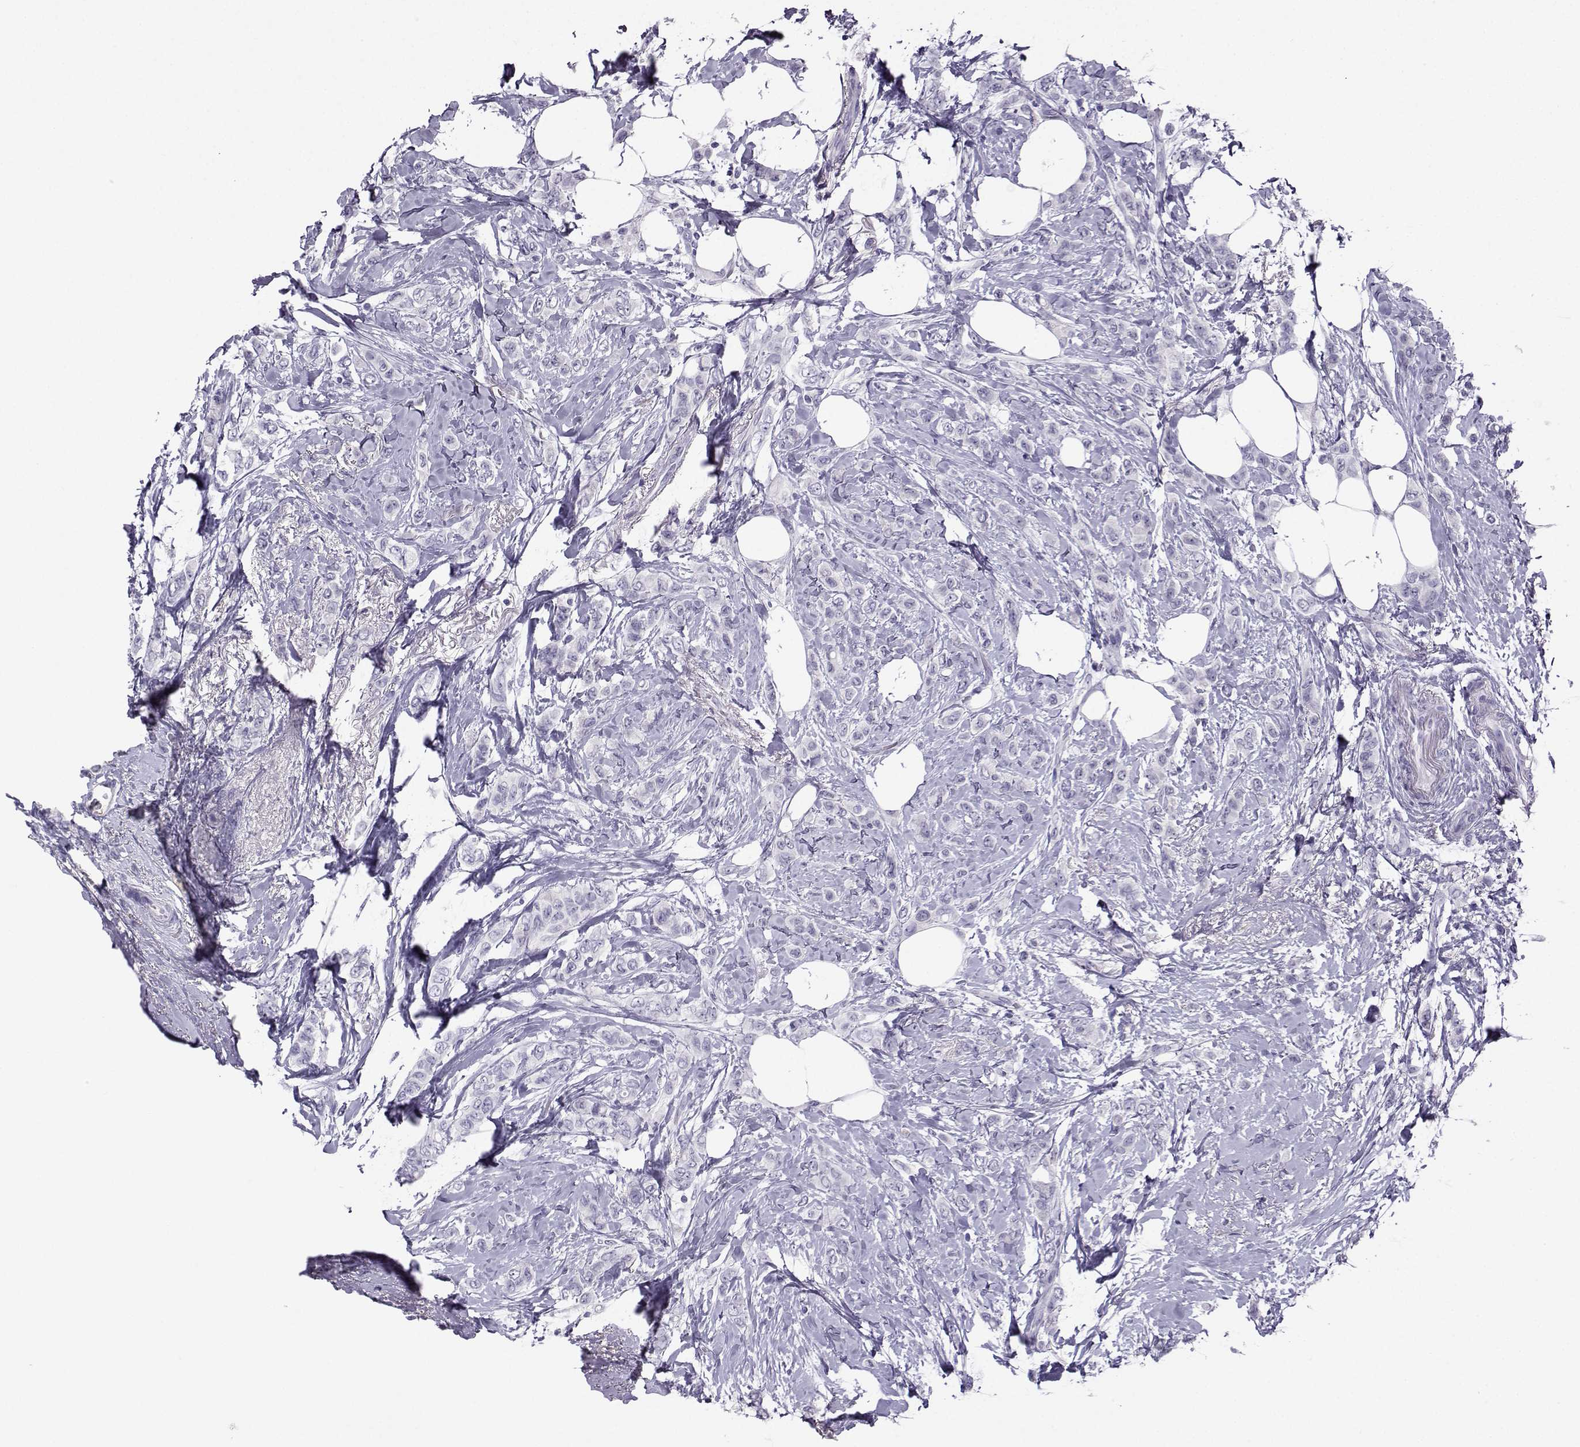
{"staining": {"intensity": "negative", "quantity": "none", "location": "none"}, "tissue": "breast cancer", "cell_type": "Tumor cells", "image_type": "cancer", "snomed": [{"axis": "morphology", "description": "Lobular carcinoma"}, {"axis": "topography", "description": "Breast"}], "caption": "The photomicrograph exhibits no staining of tumor cells in lobular carcinoma (breast).", "gene": "ARMC2", "patient": {"sex": "female", "age": 66}}